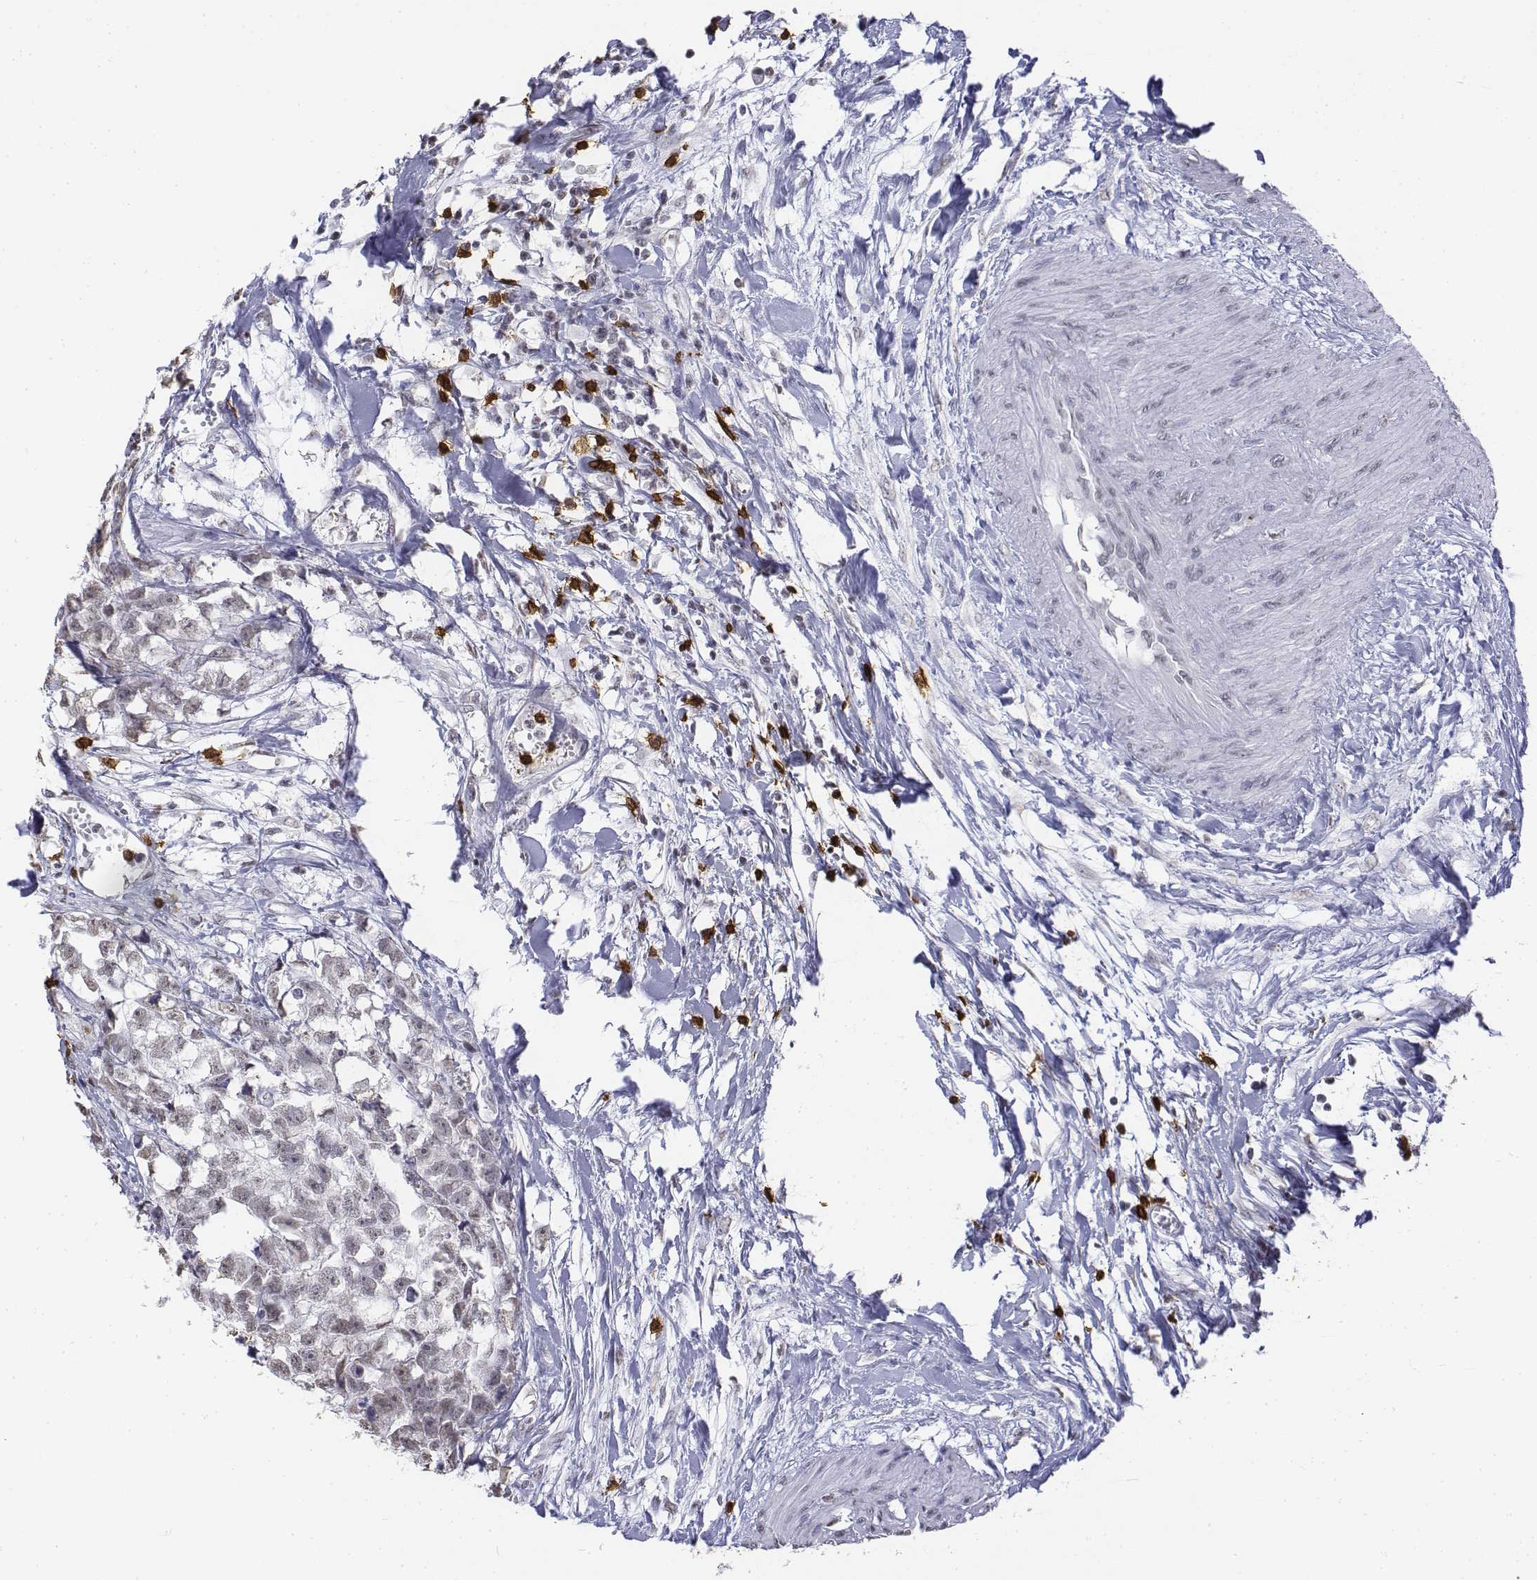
{"staining": {"intensity": "negative", "quantity": "none", "location": "none"}, "tissue": "testis cancer", "cell_type": "Tumor cells", "image_type": "cancer", "snomed": [{"axis": "morphology", "description": "Carcinoma, Embryonal, NOS"}, {"axis": "morphology", "description": "Teratoma, malignant, NOS"}, {"axis": "topography", "description": "Testis"}], "caption": "A high-resolution photomicrograph shows immunohistochemistry staining of testis cancer, which reveals no significant expression in tumor cells. (DAB (3,3'-diaminobenzidine) IHC, high magnification).", "gene": "CD3E", "patient": {"sex": "male", "age": 44}}